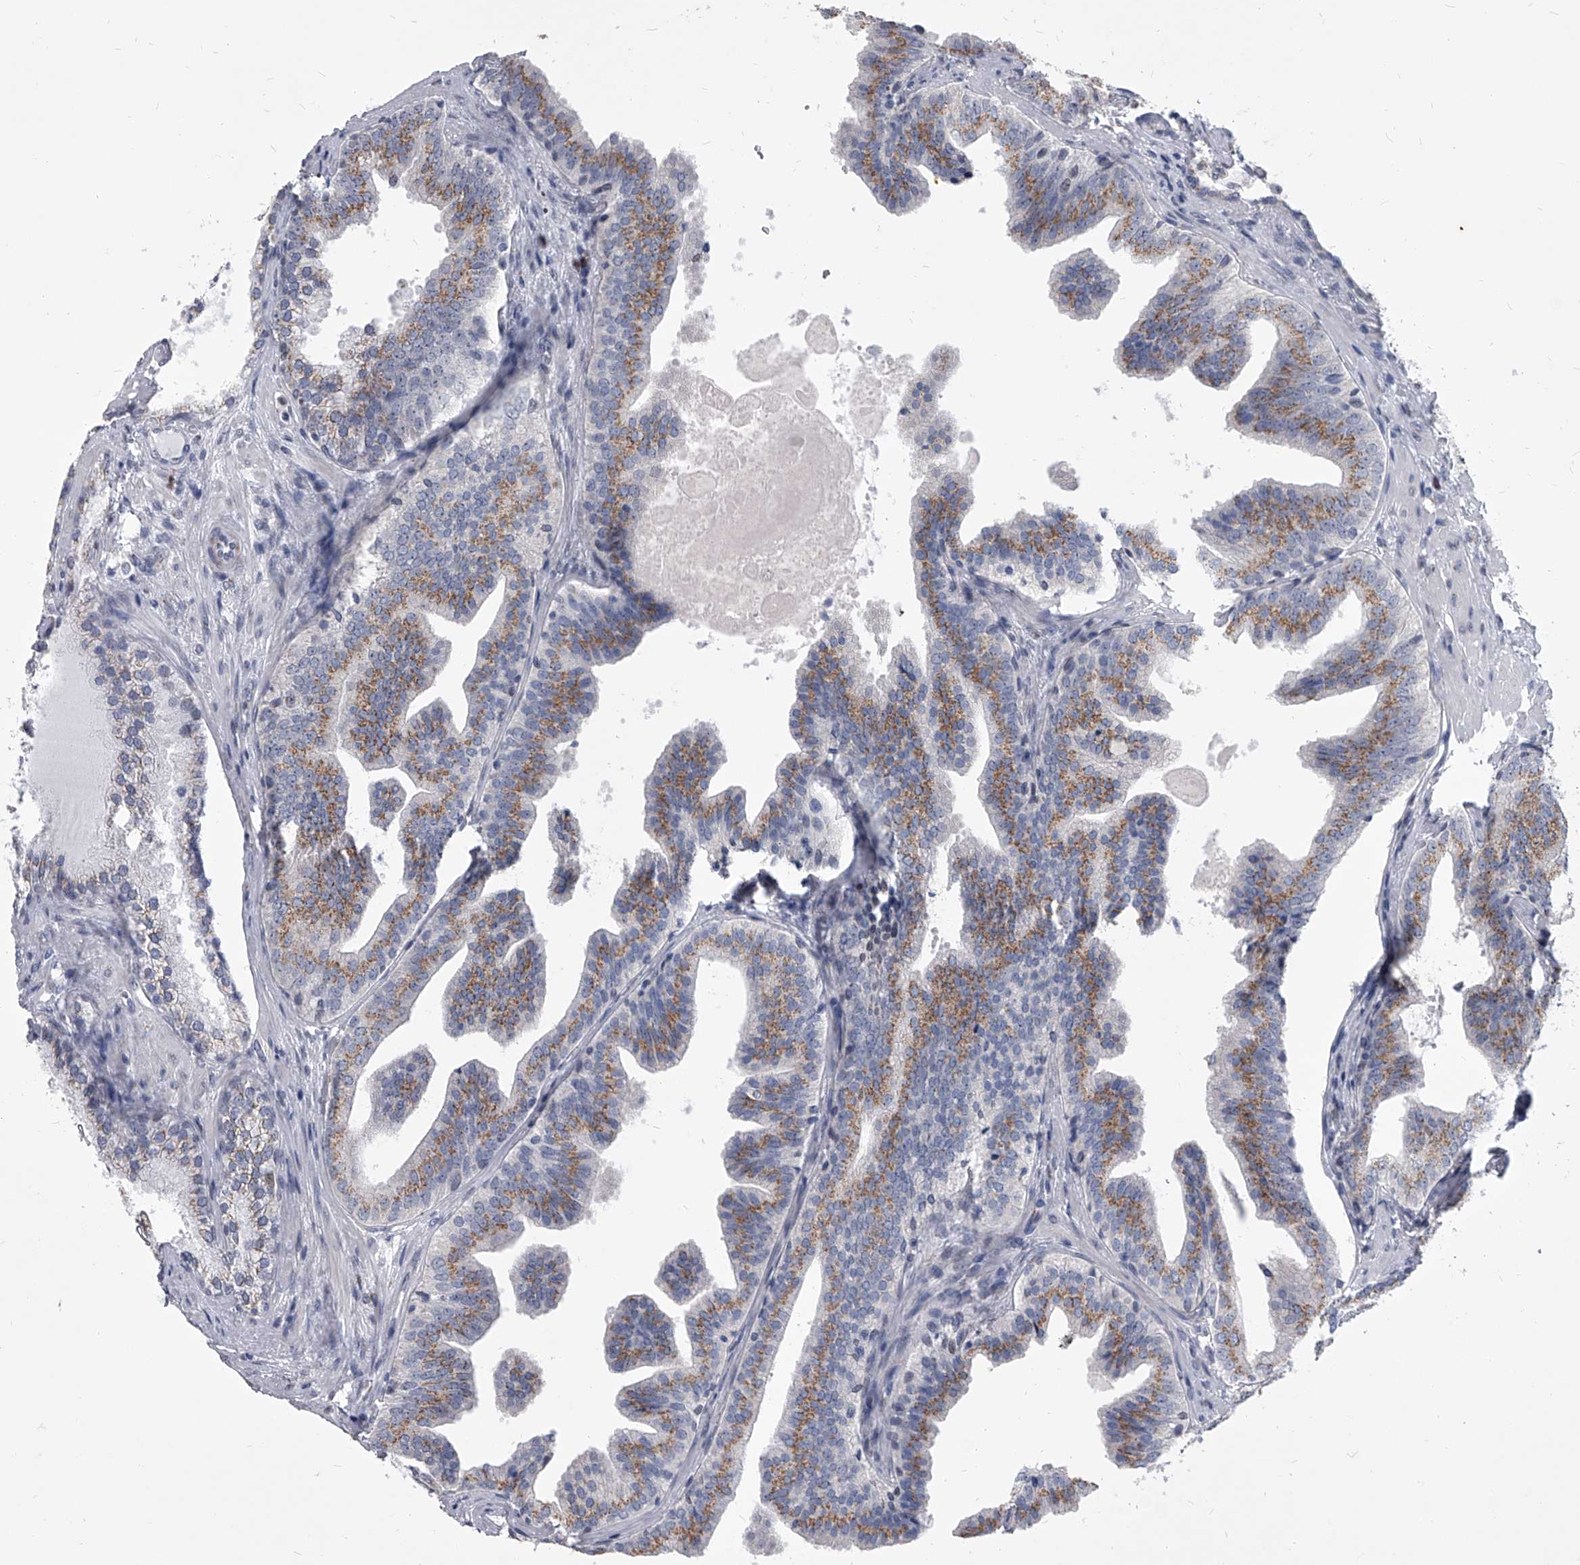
{"staining": {"intensity": "moderate", "quantity": ">75%", "location": "cytoplasmic/membranous"}, "tissue": "prostate cancer", "cell_type": "Tumor cells", "image_type": "cancer", "snomed": [{"axis": "morphology", "description": "Normal morphology"}, {"axis": "morphology", "description": "Adenocarcinoma, Low grade"}, {"axis": "topography", "description": "Prostate"}], "caption": "This is an image of IHC staining of prostate cancer (adenocarcinoma (low-grade)), which shows moderate staining in the cytoplasmic/membranous of tumor cells.", "gene": "EVA1C", "patient": {"sex": "male", "age": 72}}